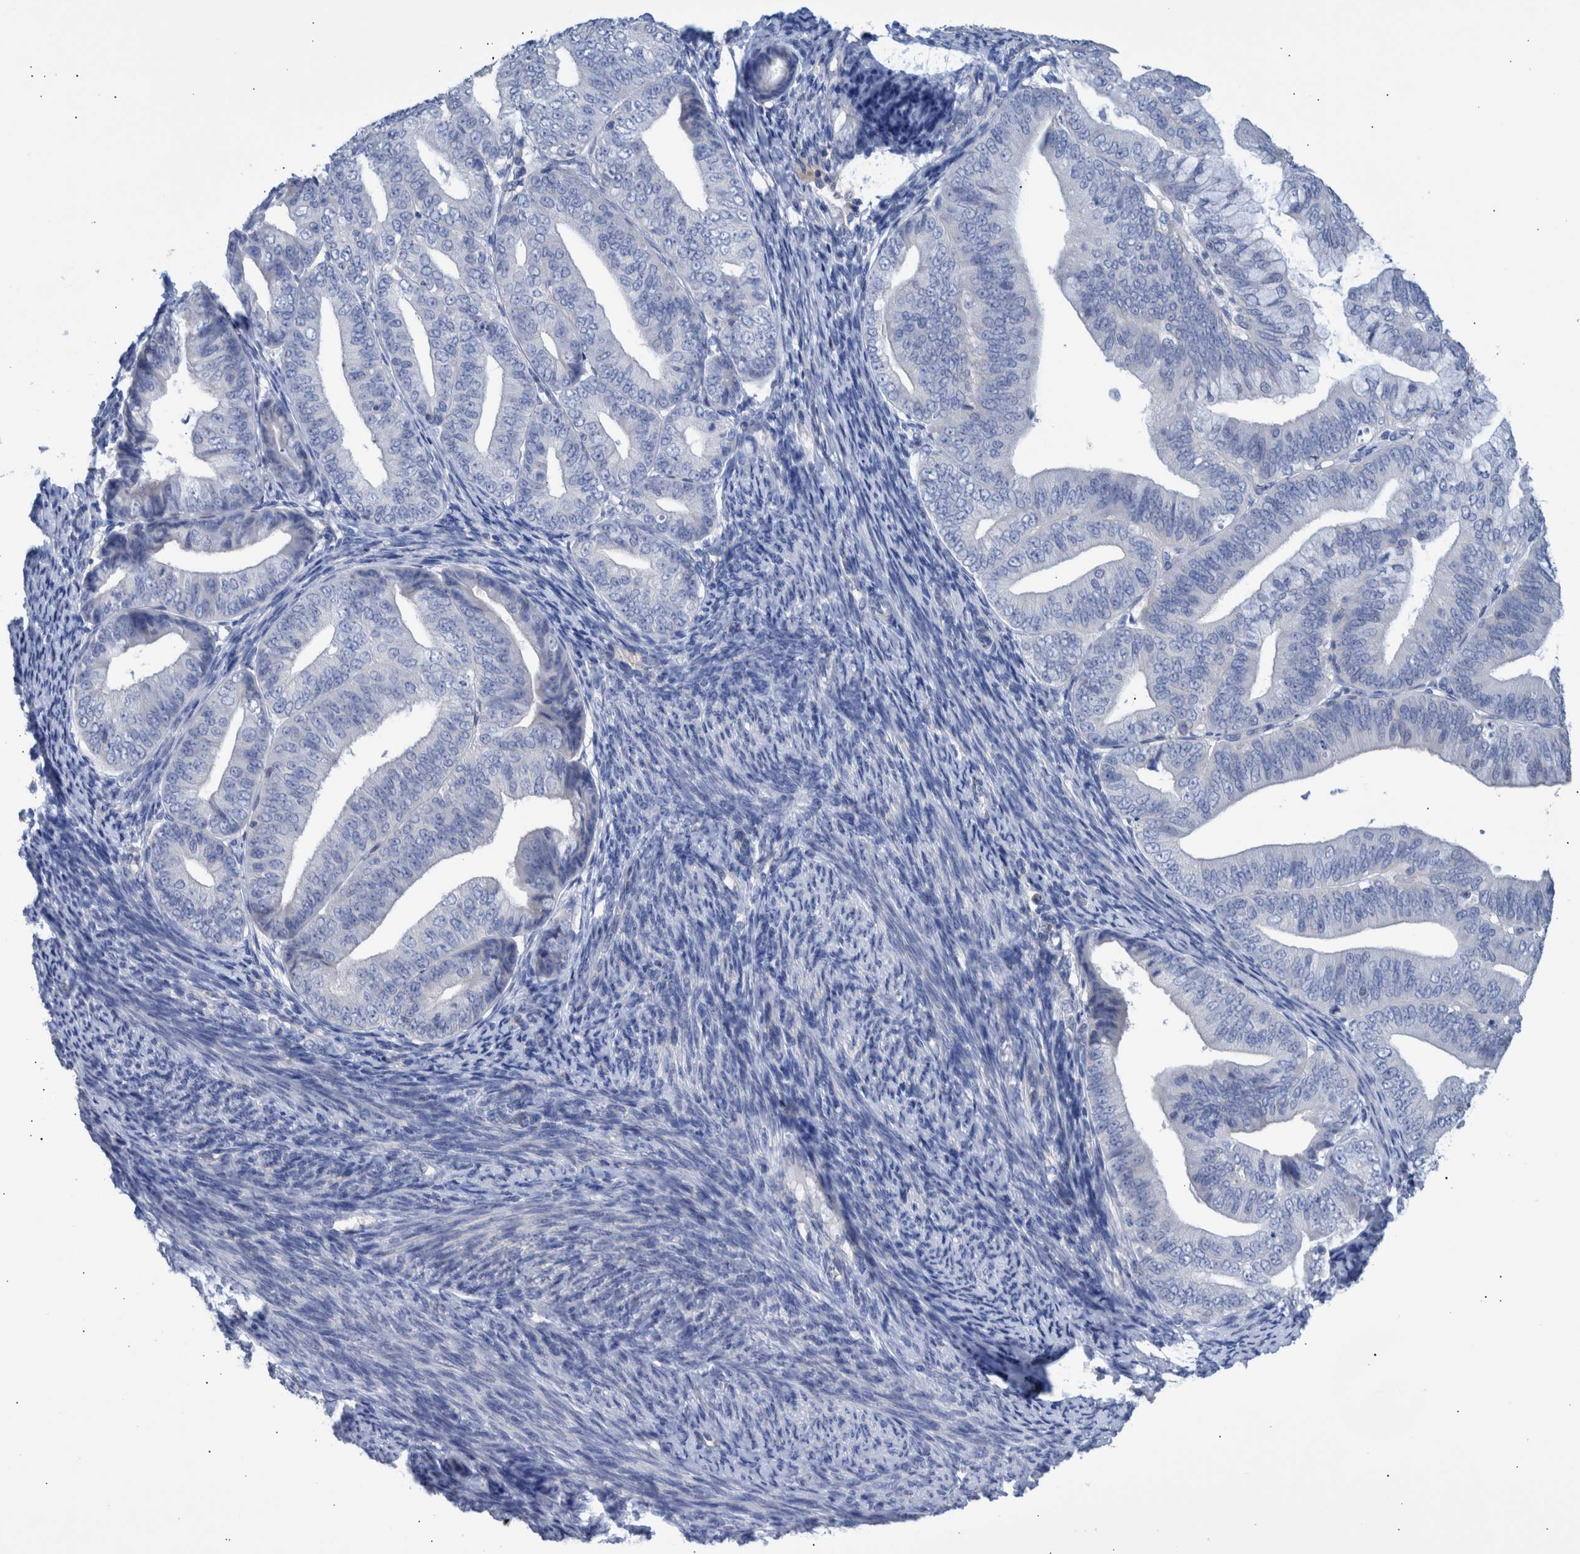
{"staining": {"intensity": "negative", "quantity": "none", "location": "none"}, "tissue": "endometrial cancer", "cell_type": "Tumor cells", "image_type": "cancer", "snomed": [{"axis": "morphology", "description": "Adenocarcinoma, NOS"}, {"axis": "topography", "description": "Endometrium"}], "caption": "The immunohistochemistry (IHC) micrograph has no significant staining in tumor cells of endometrial cancer tissue. (DAB IHC, high magnification).", "gene": "PPP3CC", "patient": {"sex": "female", "age": 63}}